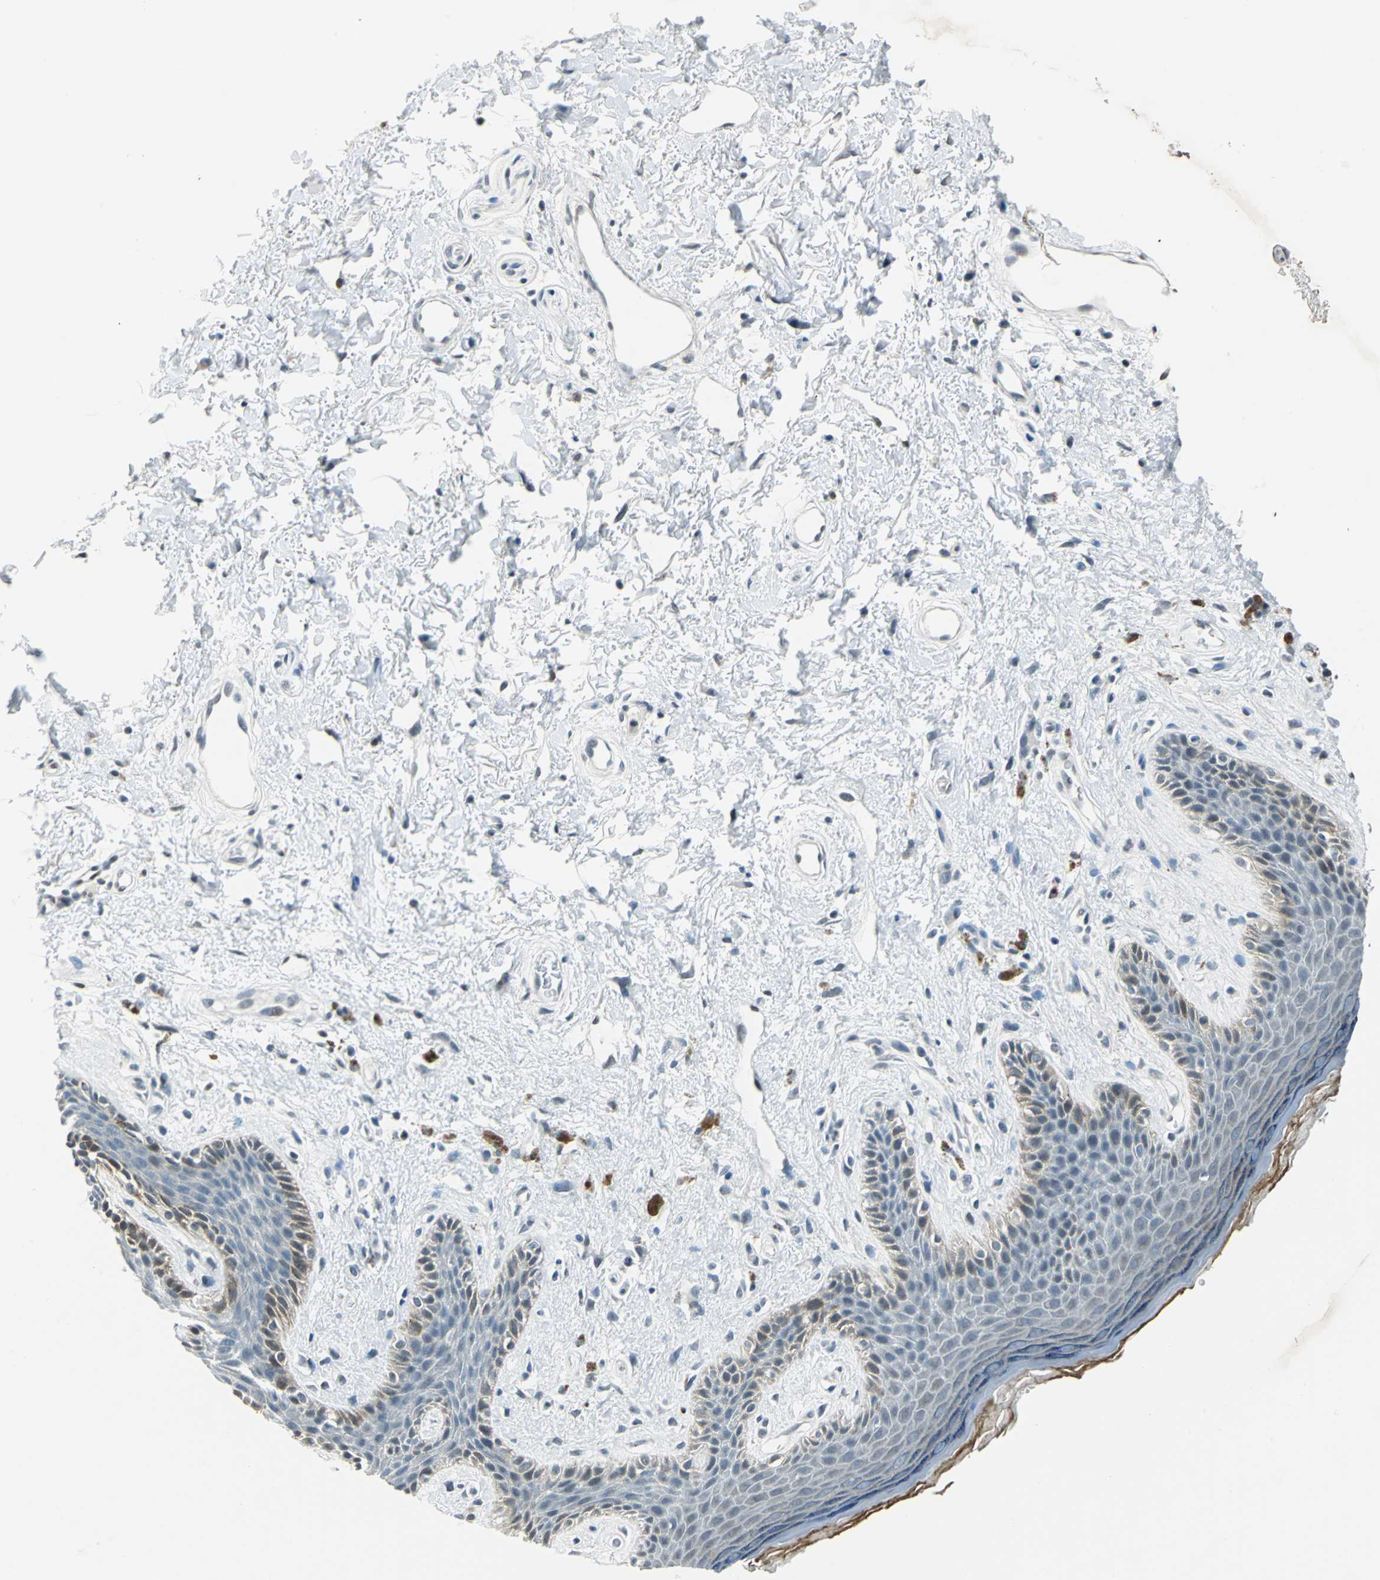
{"staining": {"intensity": "moderate", "quantity": "<25%", "location": "cytoplasmic/membranous"}, "tissue": "skin", "cell_type": "Epidermal cells", "image_type": "normal", "snomed": [{"axis": "morphology", "description": "Normal tissue, NOS"}, {"axis": "topography", "description": "Anal"}], "caption": "The image shows staining of benign skin, revealing moderate cytoplasmic/membranous protein expression (brown color) within epidermal cells.", "gene": "HCFC2", "patient": {"sex": "female", "age": 46}}